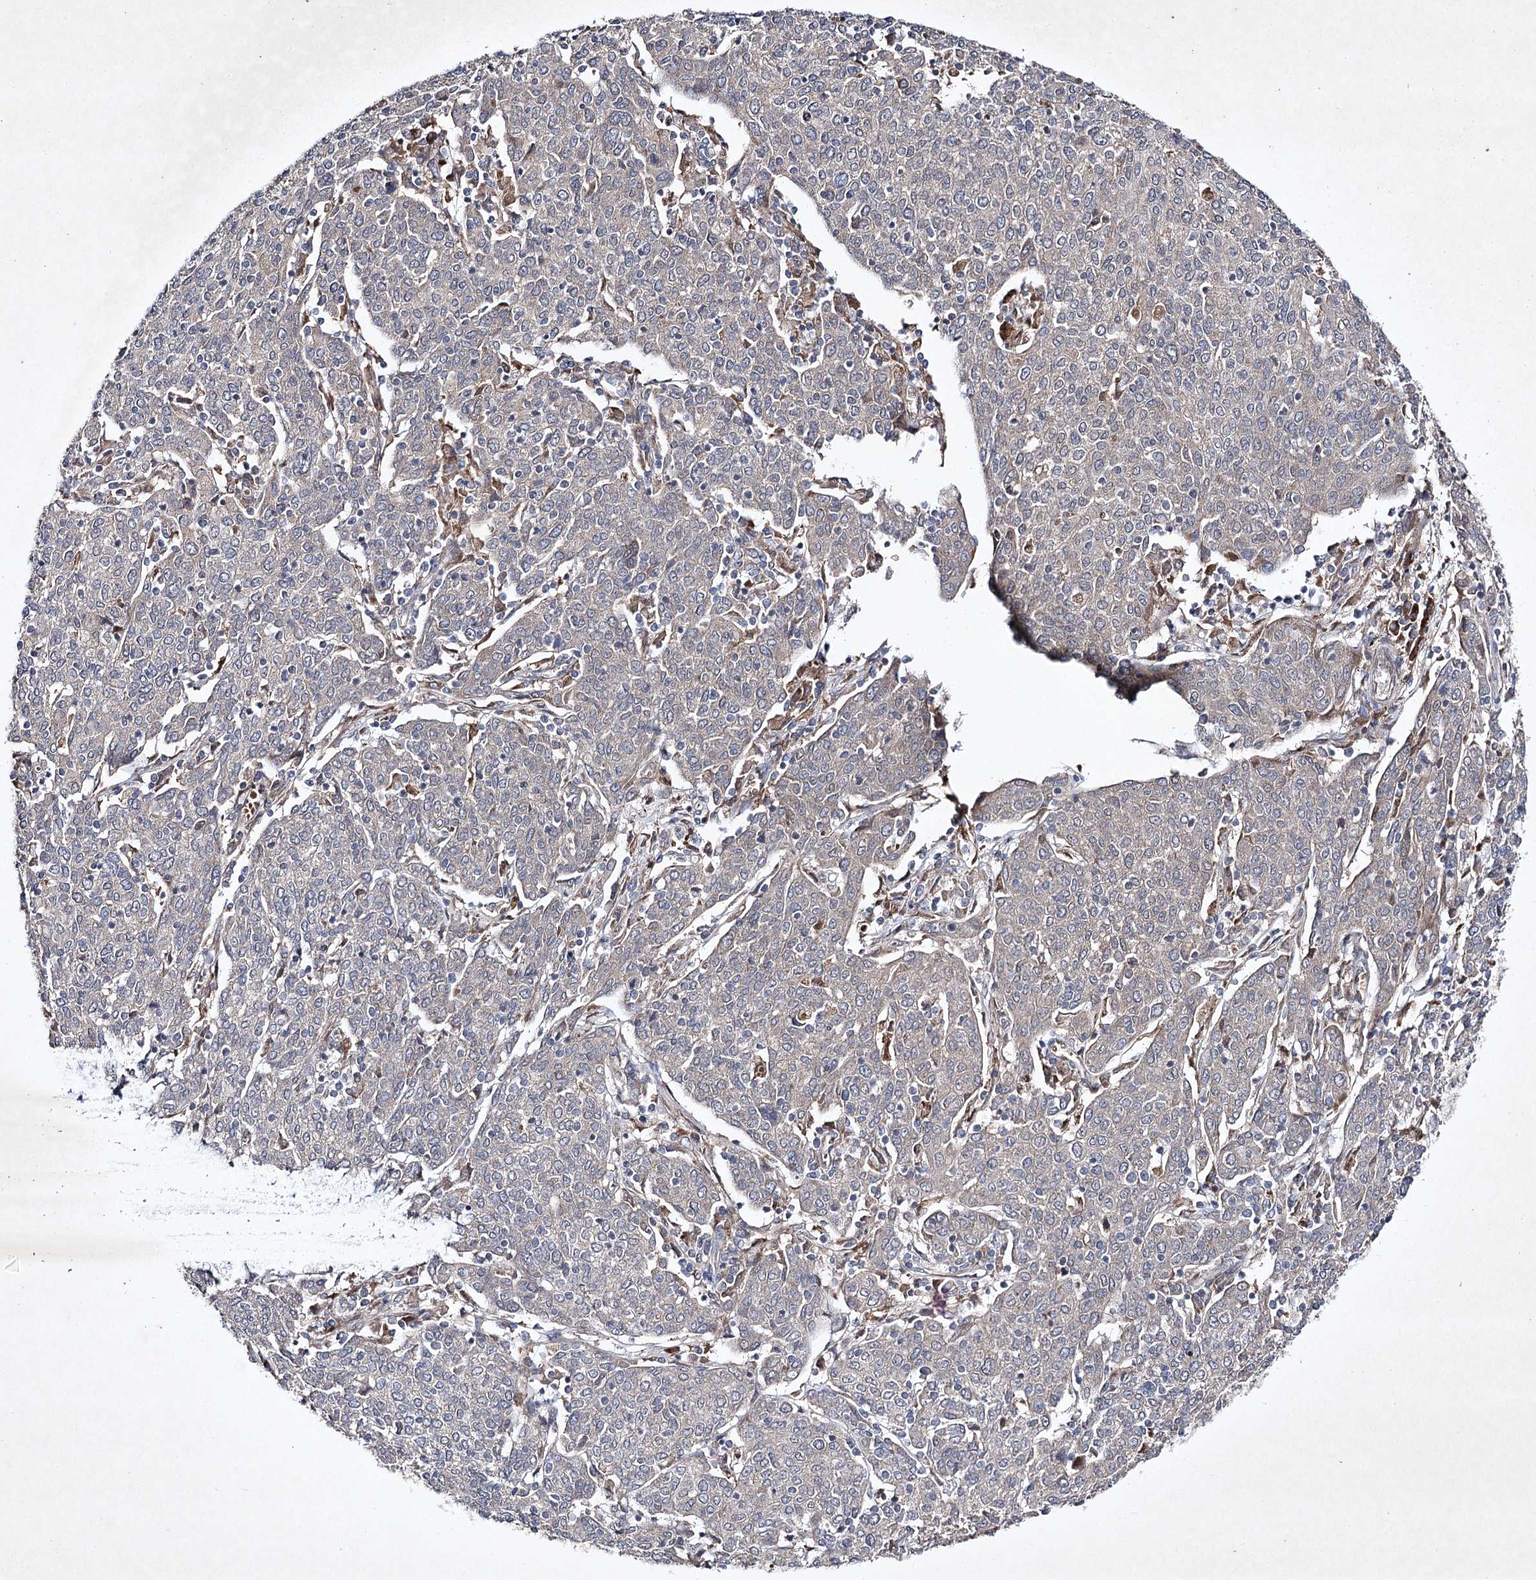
{"staining": {"intensity": "negative", "quantity": "none", "location": "none"}, "tissue": "cervical cancer", "cell_type": "Tumor cells", "image_type": "cancer", "snomed": [{"axis": "morphology", "description": "Squamous cell carcinoma, NOS"}, {"axis": "topography", "description": "Cervix"}], "caption": "Protein analysis of cervical cancer (squamous cell carcinoma) demonstrates no significant positivity in tumor cells. The staining is performed using DAB brown chromogen with nuclei counter-stained in using hematoxylin.", "gene": "ALG9", "patient": {"sex": "female", "age": 67}}